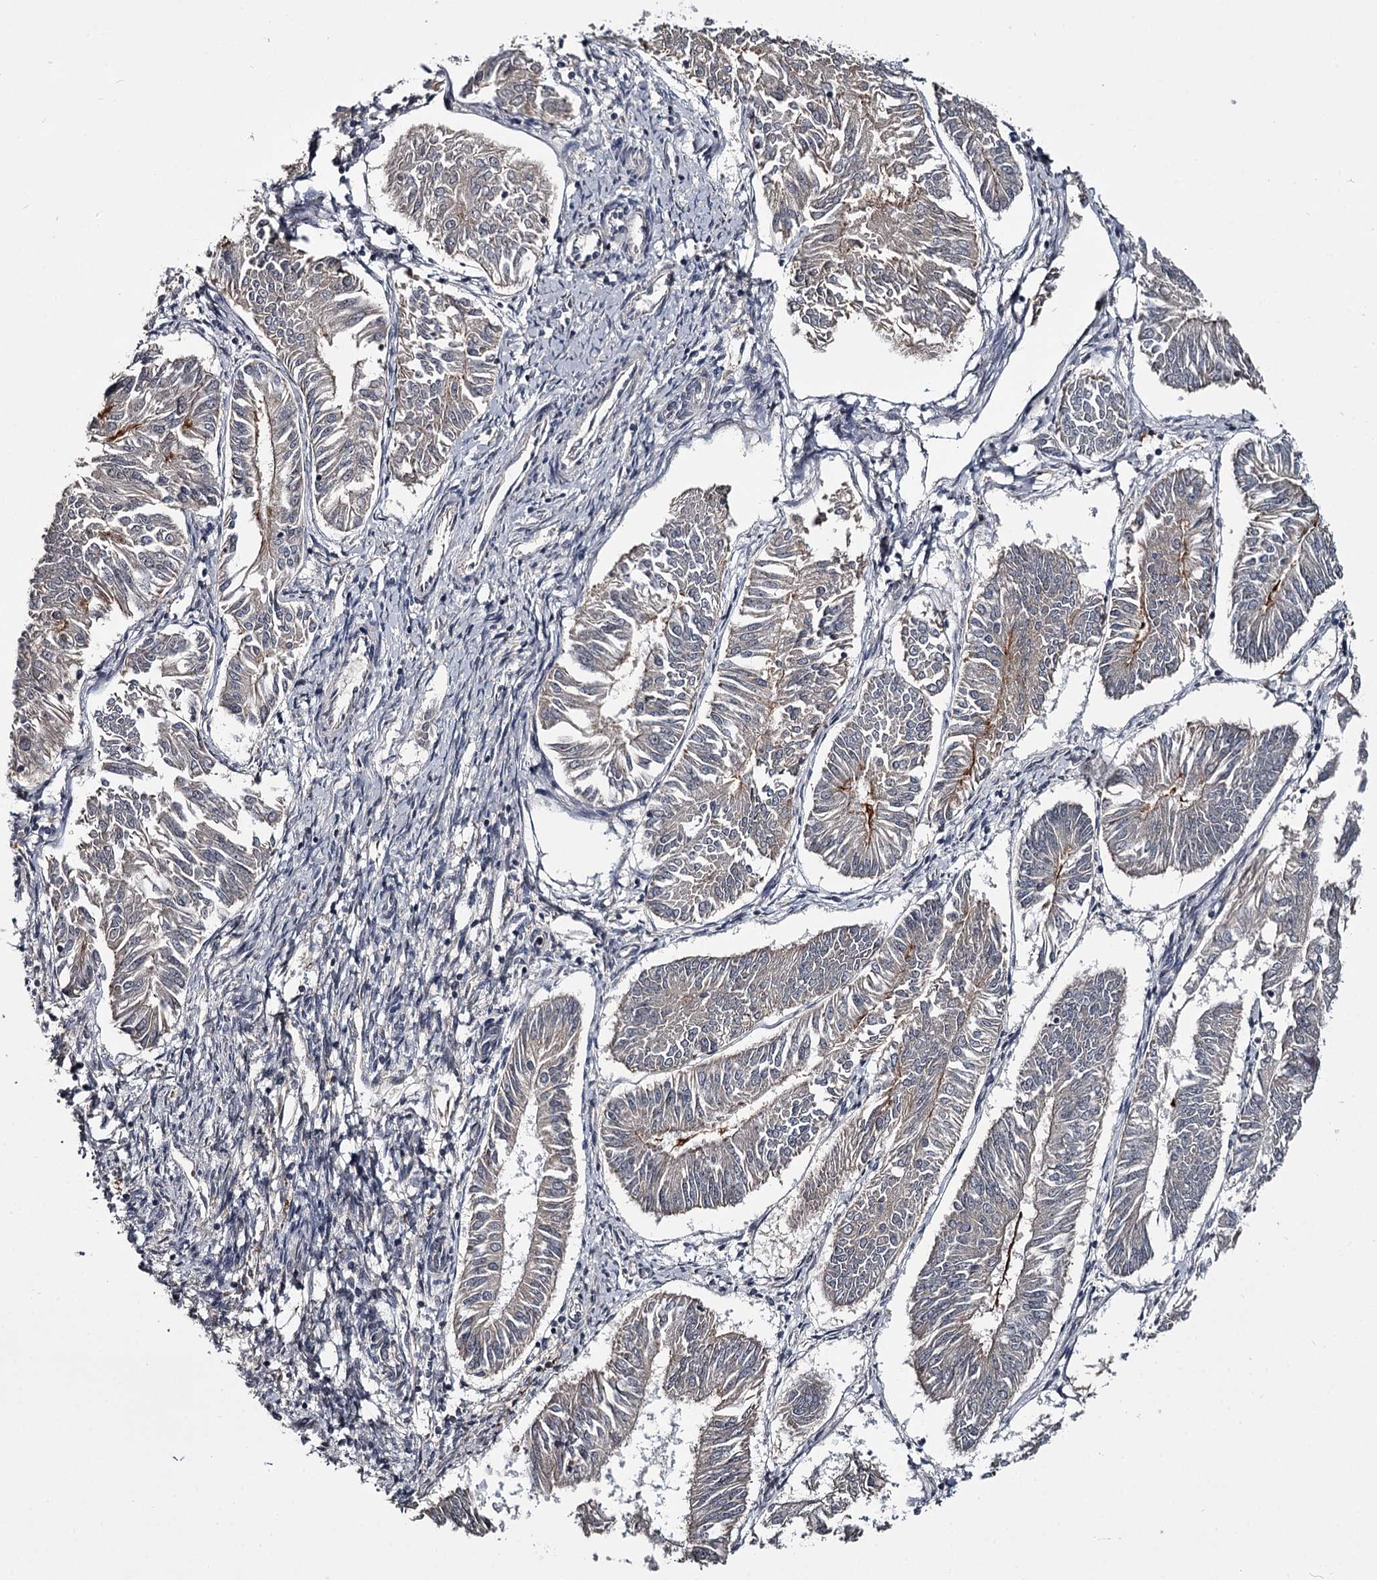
{"staining": {"intensity": "moderate", "quantity": "<25%", "location": "cytoplasmic/membranous"}, "tissue": "endometrial cancer", "cell_type": "Tumor cells", "image_type": "cancer", "snomed": [{"axis": "morphology", "description": "Adenocarcinoma, NOS"}, {"axis": "topography", "description": "Endometrium"}], "caption": "Endometrial adenocarcinoma was stained to show a protein in brown. There is low levels of moderate cytoplasmic/membranous staining in approximately <25% of tumor cells. (DAB = brown stain, brightfield microscopy at high magnification).", "gene": "CWF19L2", "patient": {"sex": "female", "age": 58}}